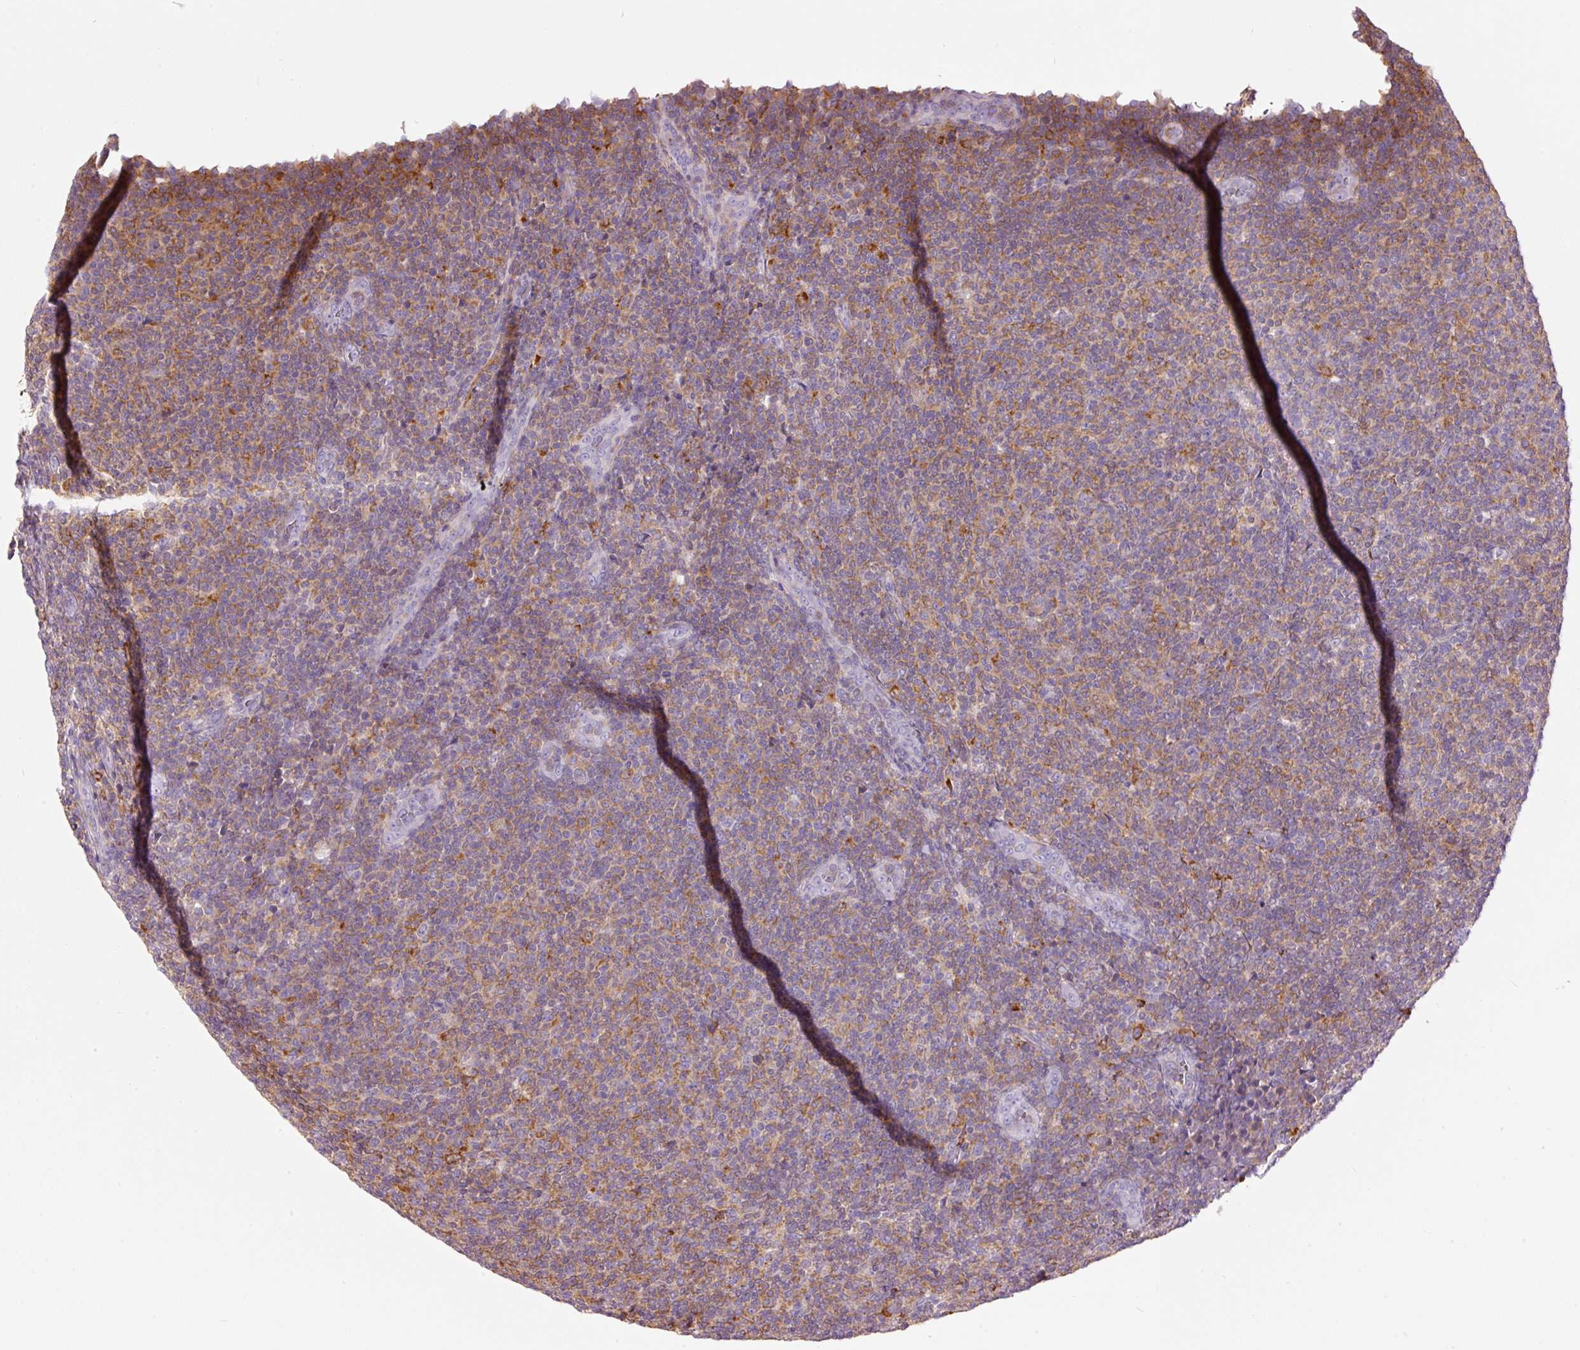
{"staining": {"intensity": "moderate", "quantity": ">75%", "location": "cytoplasmic/membranous"}, "tissue": "lymphoma", "cell_type": "Tumor cells", "image_type": "cancer", "snomed": [{"axis": "morphology", "description": "Malignant lymphoma, non-Hodgkin's type, Low grade"}, {"axis": "topography", "description": "Lymph node"}], "caption": "Immunohistochemical staining of human lymphoma displays medium levels of moderate cytoplasmic/membranous expression in approximately >75% of tumor cells.", "gene": "DOK6", "patient": {"sex": "male", "age": 66}}